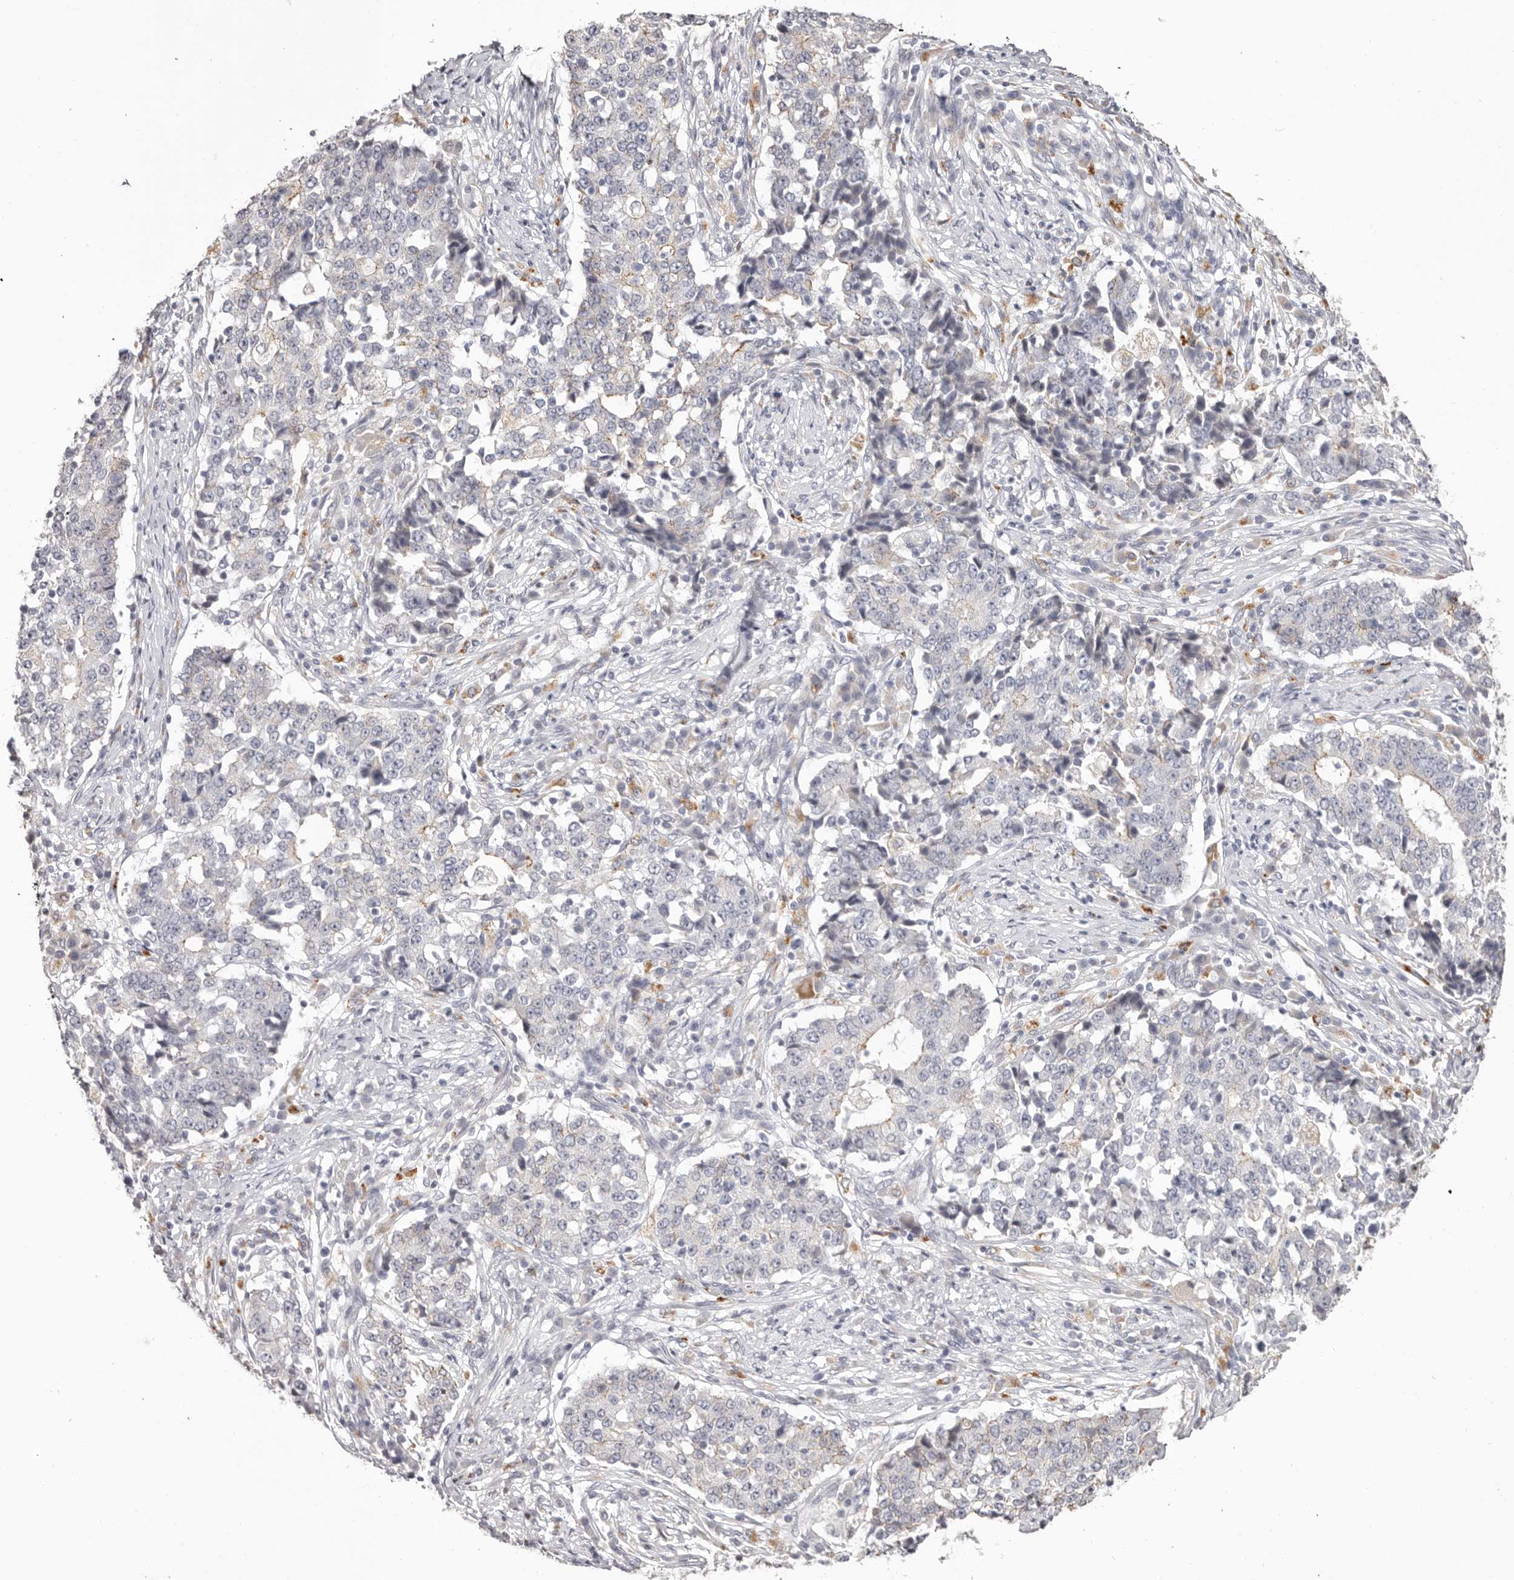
{"staining": {"intensity": "negative", "quantity": "none", "location": "none"}, "tissue": "stomach cancer", "cell_type": "Tumor cells", "image_type": "cancer", "snomed": [{"axis": "morphology", "description": "Adenocarcinoma, NOS"}, {"axis": "topography", "description": "Stomach"}], "caption": "Immunohistochemistry micrograph of human adenocarcinoma (stomach) stained for a protein (brown), which shows no staining in tumor cells.", "gene": "PCDHB6", "patient": {"sex": "male", "age": 59}}